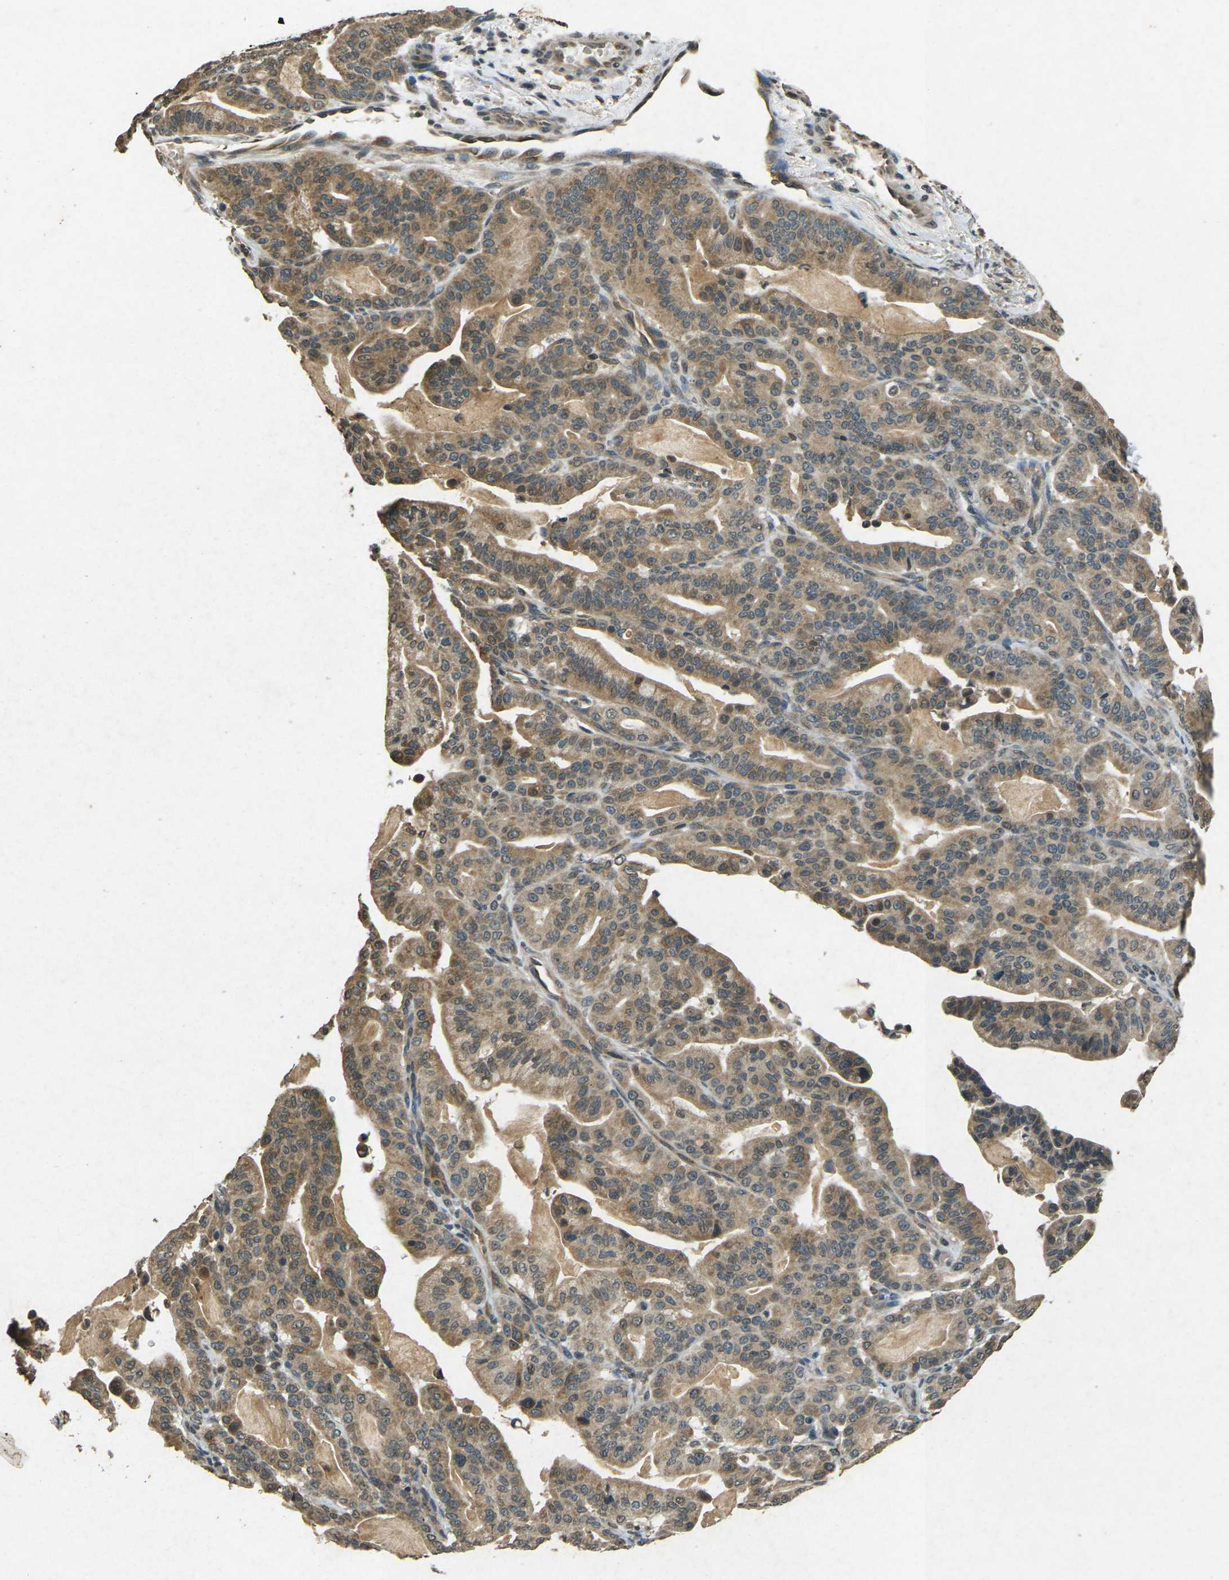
{"staining": {"intensity": "moderate", "quantity": ">75%", "location": "cytoplasmic/membranous"}, "tissue": "pancreatic cancer", "cell_type": "Tumor cells", "image_type": "cancer", "snomed": [{"axis": "morphology", "description": "Adenocarcinoma, NOS"}, {"axis": "topography", "description": "Pancreas"}], "caption": "Moderate cytoplasmic/membranous positivity is seen in approximately >75% of tumor cells in pancreatic adenocarcinoma.", "gene": "PDE2A", "patient": {"sex": "male", "age": 63}}